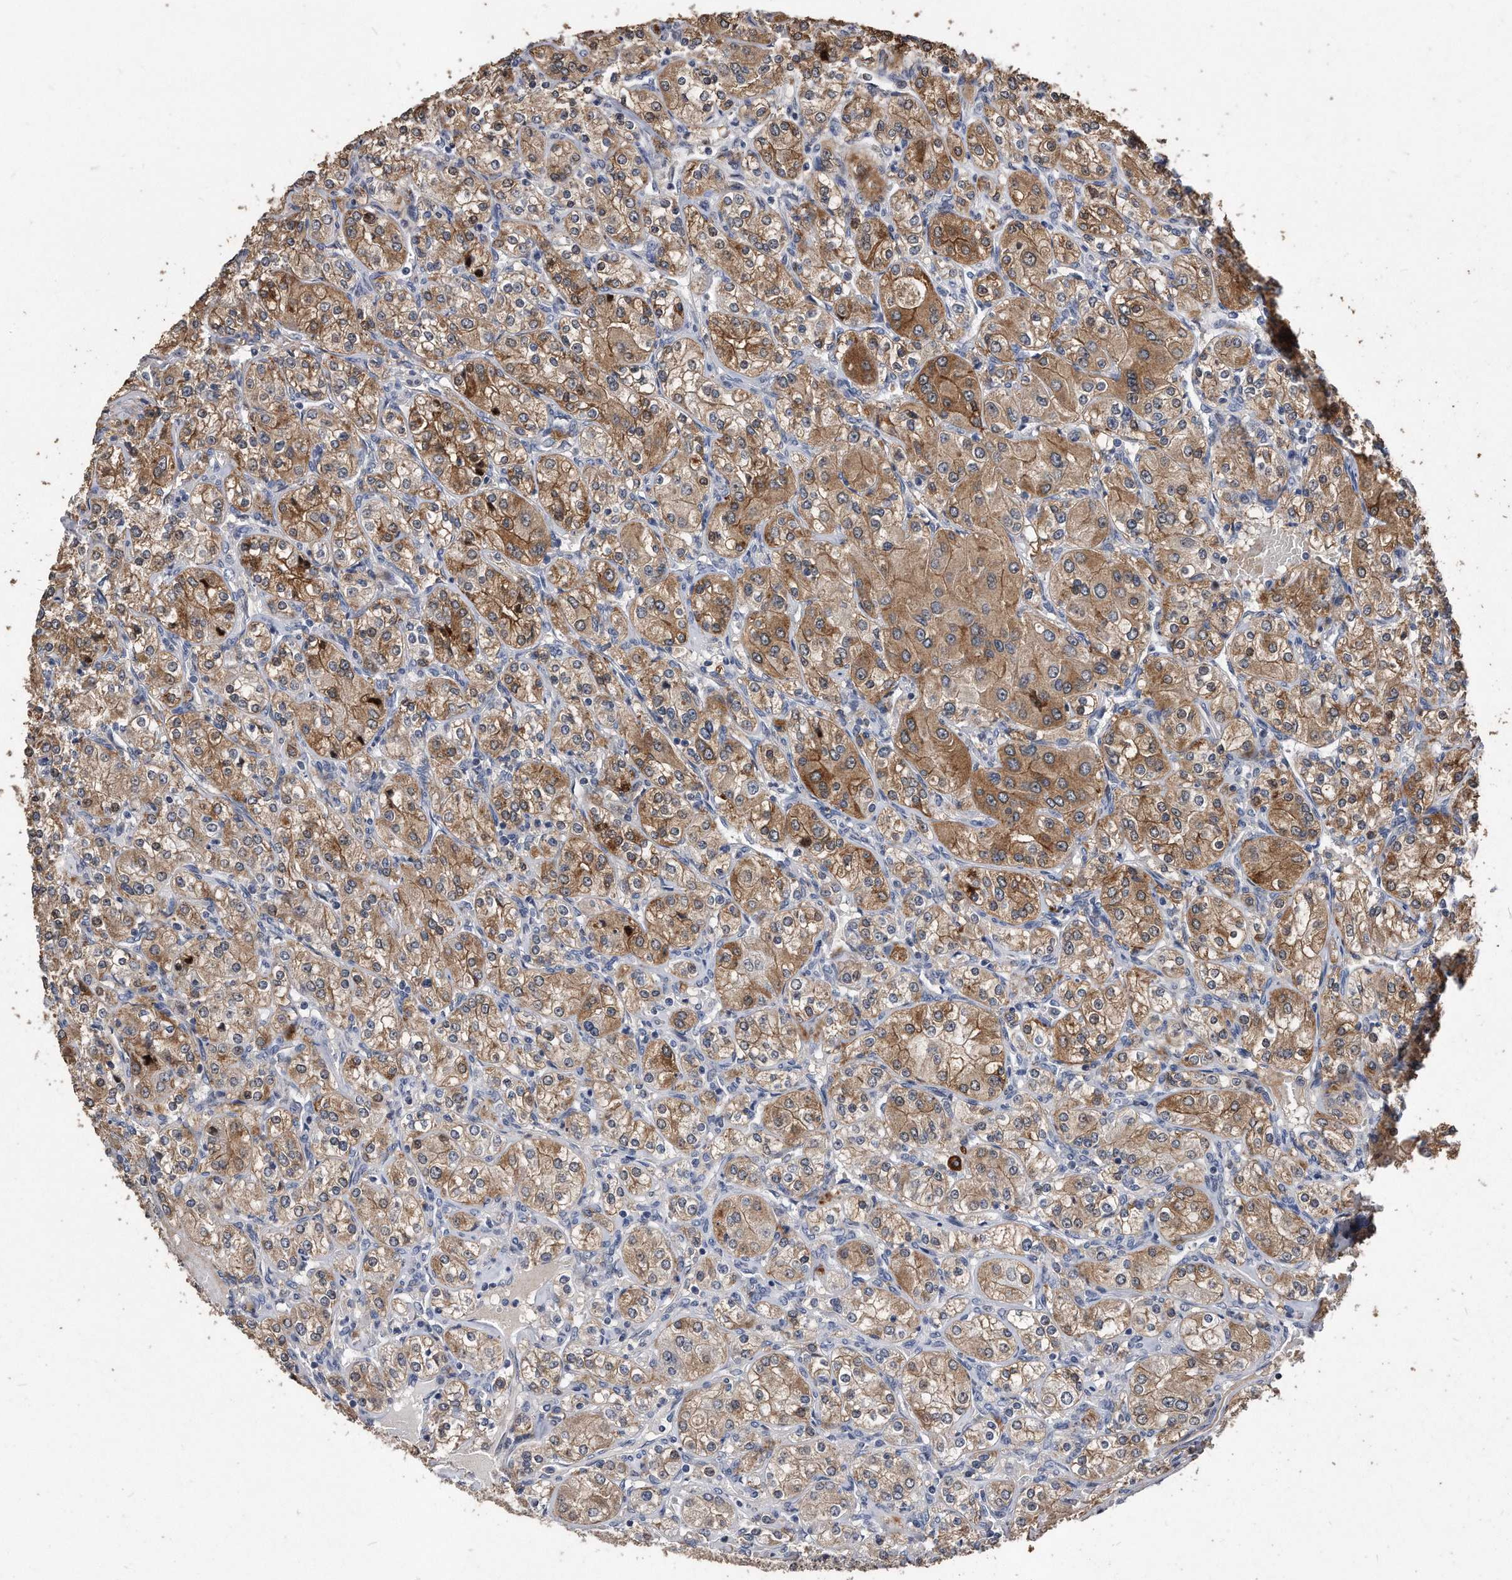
{"staining": {"intensity": "moderate", "quantity": ">75%", "location": "cytoplasmic/membranous"}, "tissue": "renal cancer", "cell_type": "Tumor cells", "image_type": "cancer", "snomed": [{"axis": "morphology", "description": "Adenocarcinoma, NOS"}, {"axis": "topography", "description": "Kidney"}], "caption": "A histopathology image showing moderate cytoplasmic/membranous expression in approximately >75% of tumor cells in adenocarcinoma (renal), as visualized by brown immunohistochemical staining.", "gene": "IL20RA", "patient": {"sex": "male", "age": 77}}